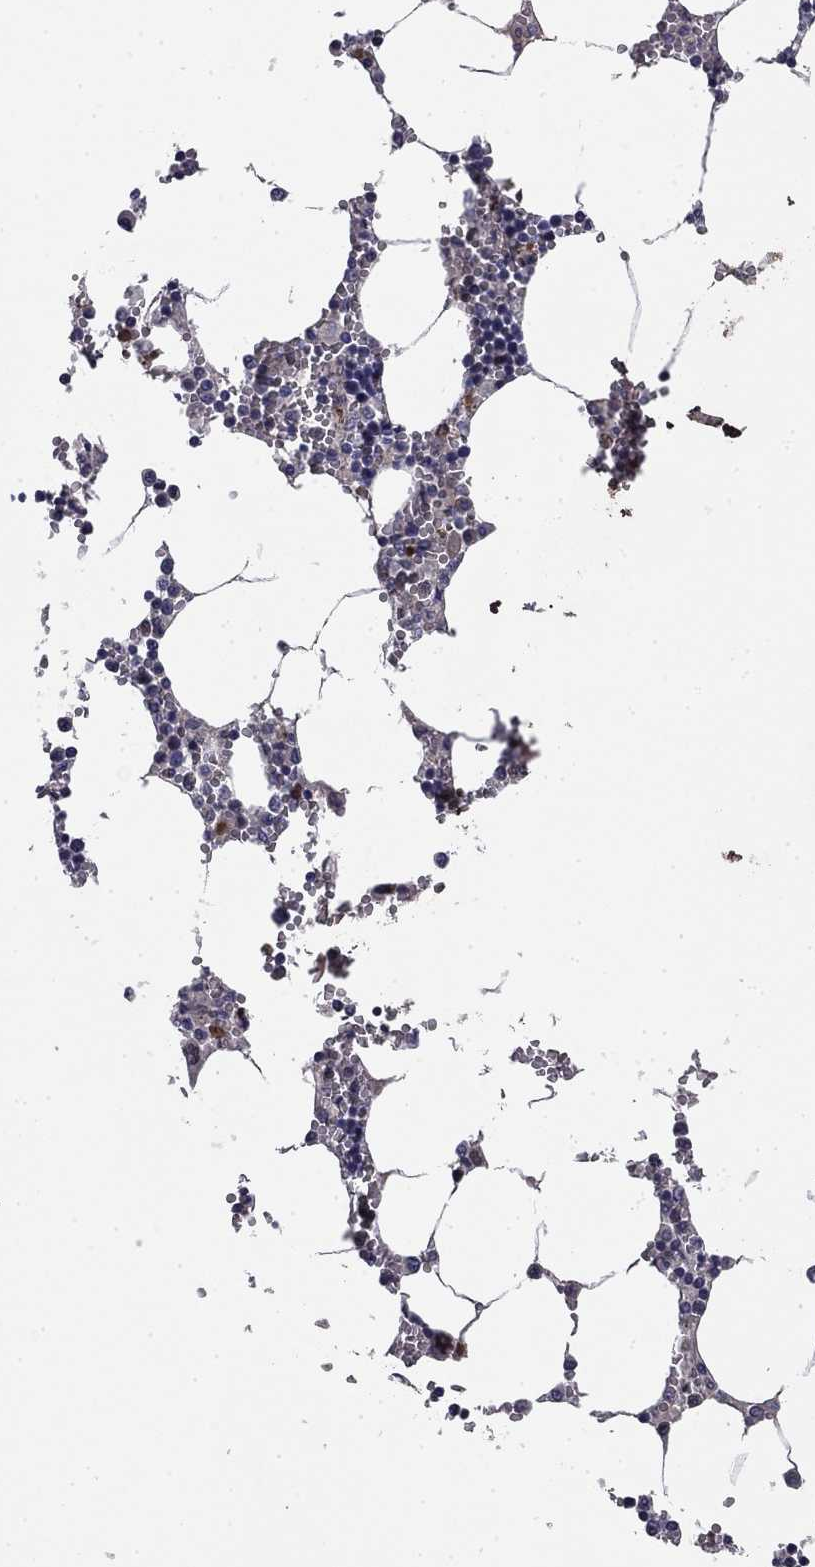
{"staining": {"intensity": "negative", "quantity": "none", "location": "none"}, "tissue": "bone marrow", "cell_type": "Hematopoietic cells", "image_type": "normal", "snomed": [{"axis": "morphology", "description": "Normal tissue, NOS"}, {"axis": "topography", "description": "Bone marrow"}], "caption": "IHC histopathology image of benign bone marrow: human bone marrow stained with DAB (3,3'-diaminobenzidine) reveals no significant protein staining in hematopoietic cells. (Brightfield microscopy of DAB (3,3'-diaminobenzidine) immunohistochemistry (IHC) at high magnification).", "gene": "COL2A1", "patient": {"sex": "male", "age": 54}}